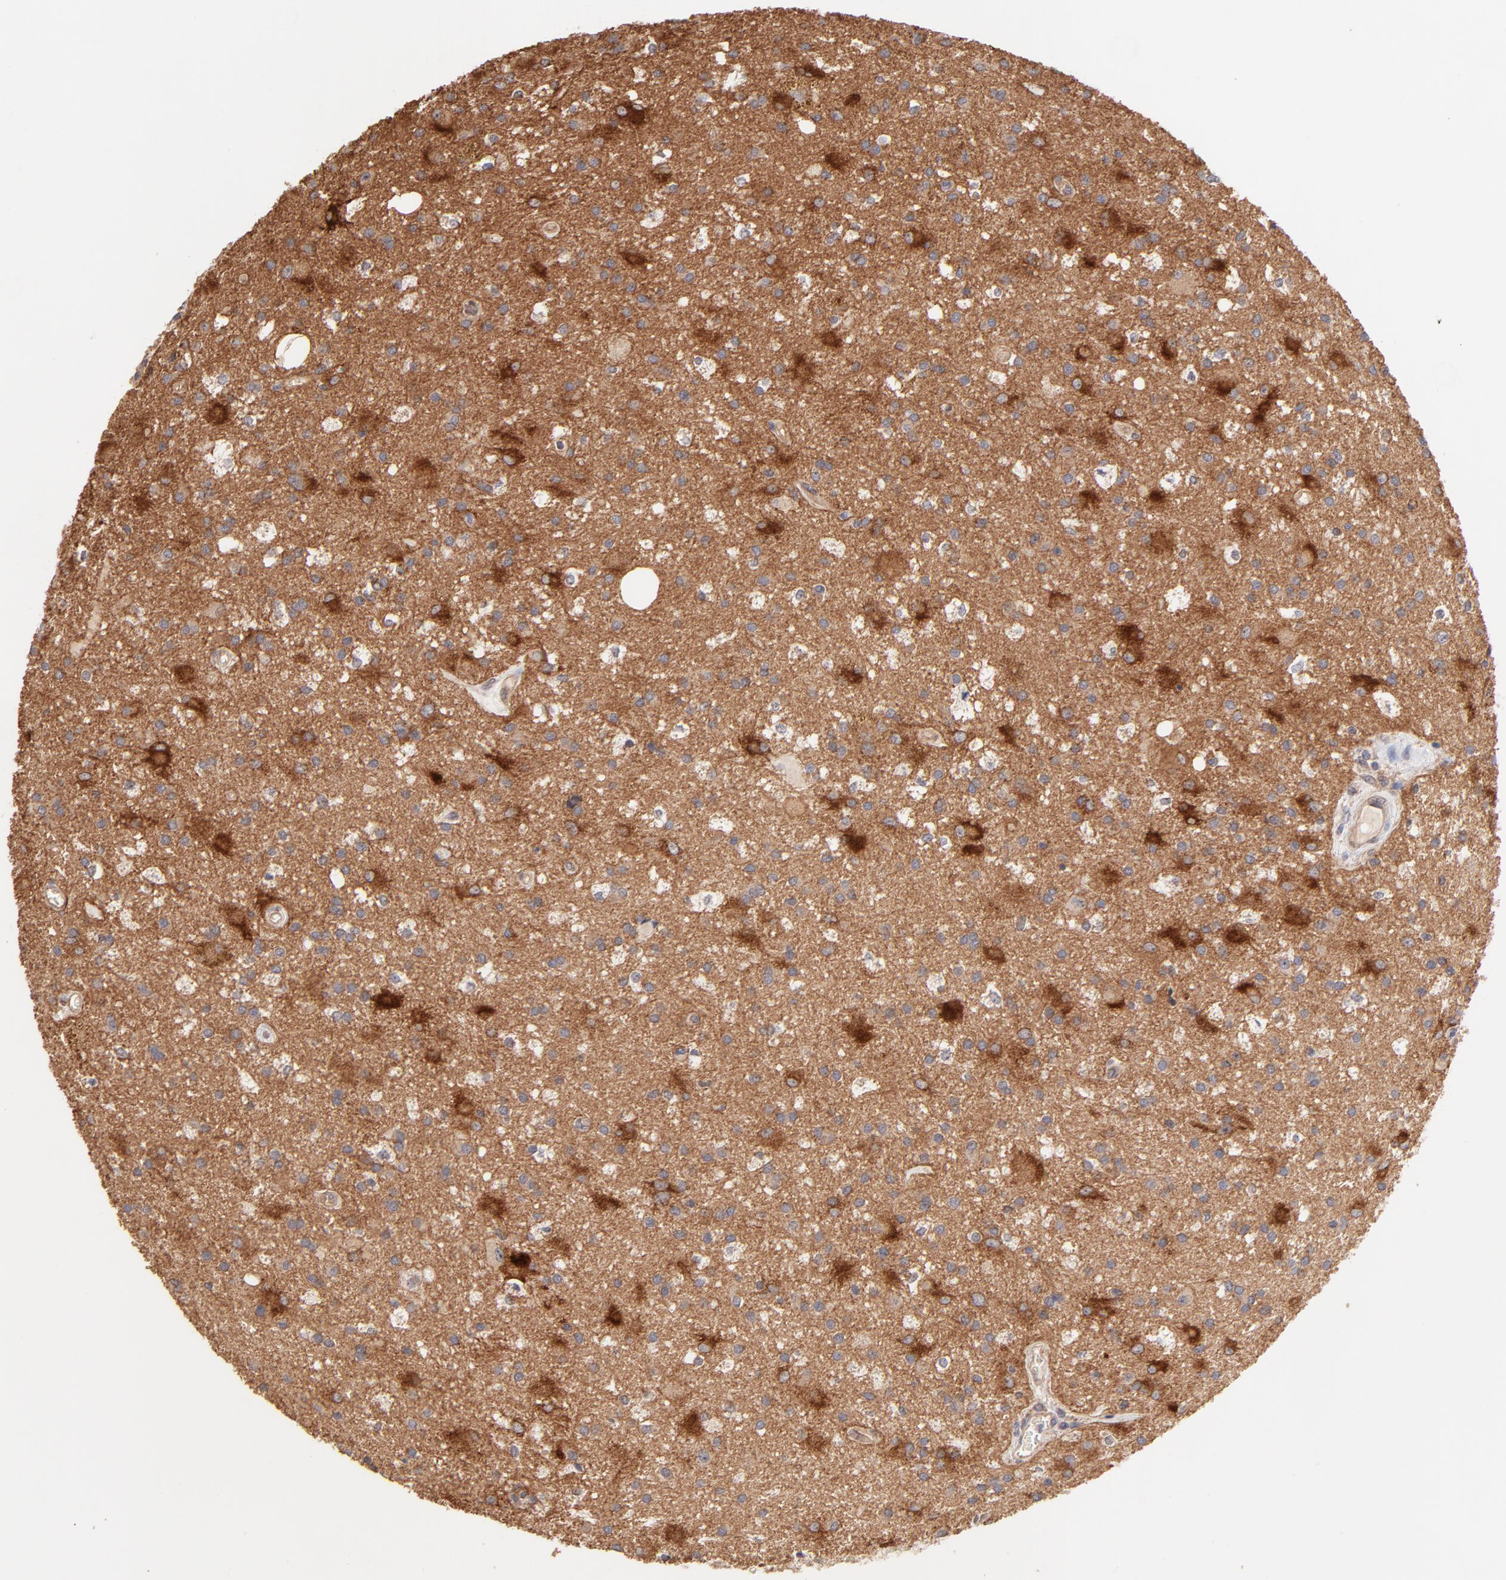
{"staining": {"intensity": "moderate", "quantity": "25%-75%", "location": "cytoplasmic/membranous"}, "tissue": "glioma", "cell_type": "Tumor cells", "image_type": "cancer", "snomed": [{"axis": "morphology", "description": "Glioma, malignant, Low grade"}, {"axis": "topography", "description": "Brain"}], "caption": "Immunohistochemical staining of glioma exhibits medium levels of moderate cytoplasmic/membranous positivity in approximately 25%-75% of tumor cells.", "gene": "STAP2", "patient": {"sex": "male", "age": 58}}